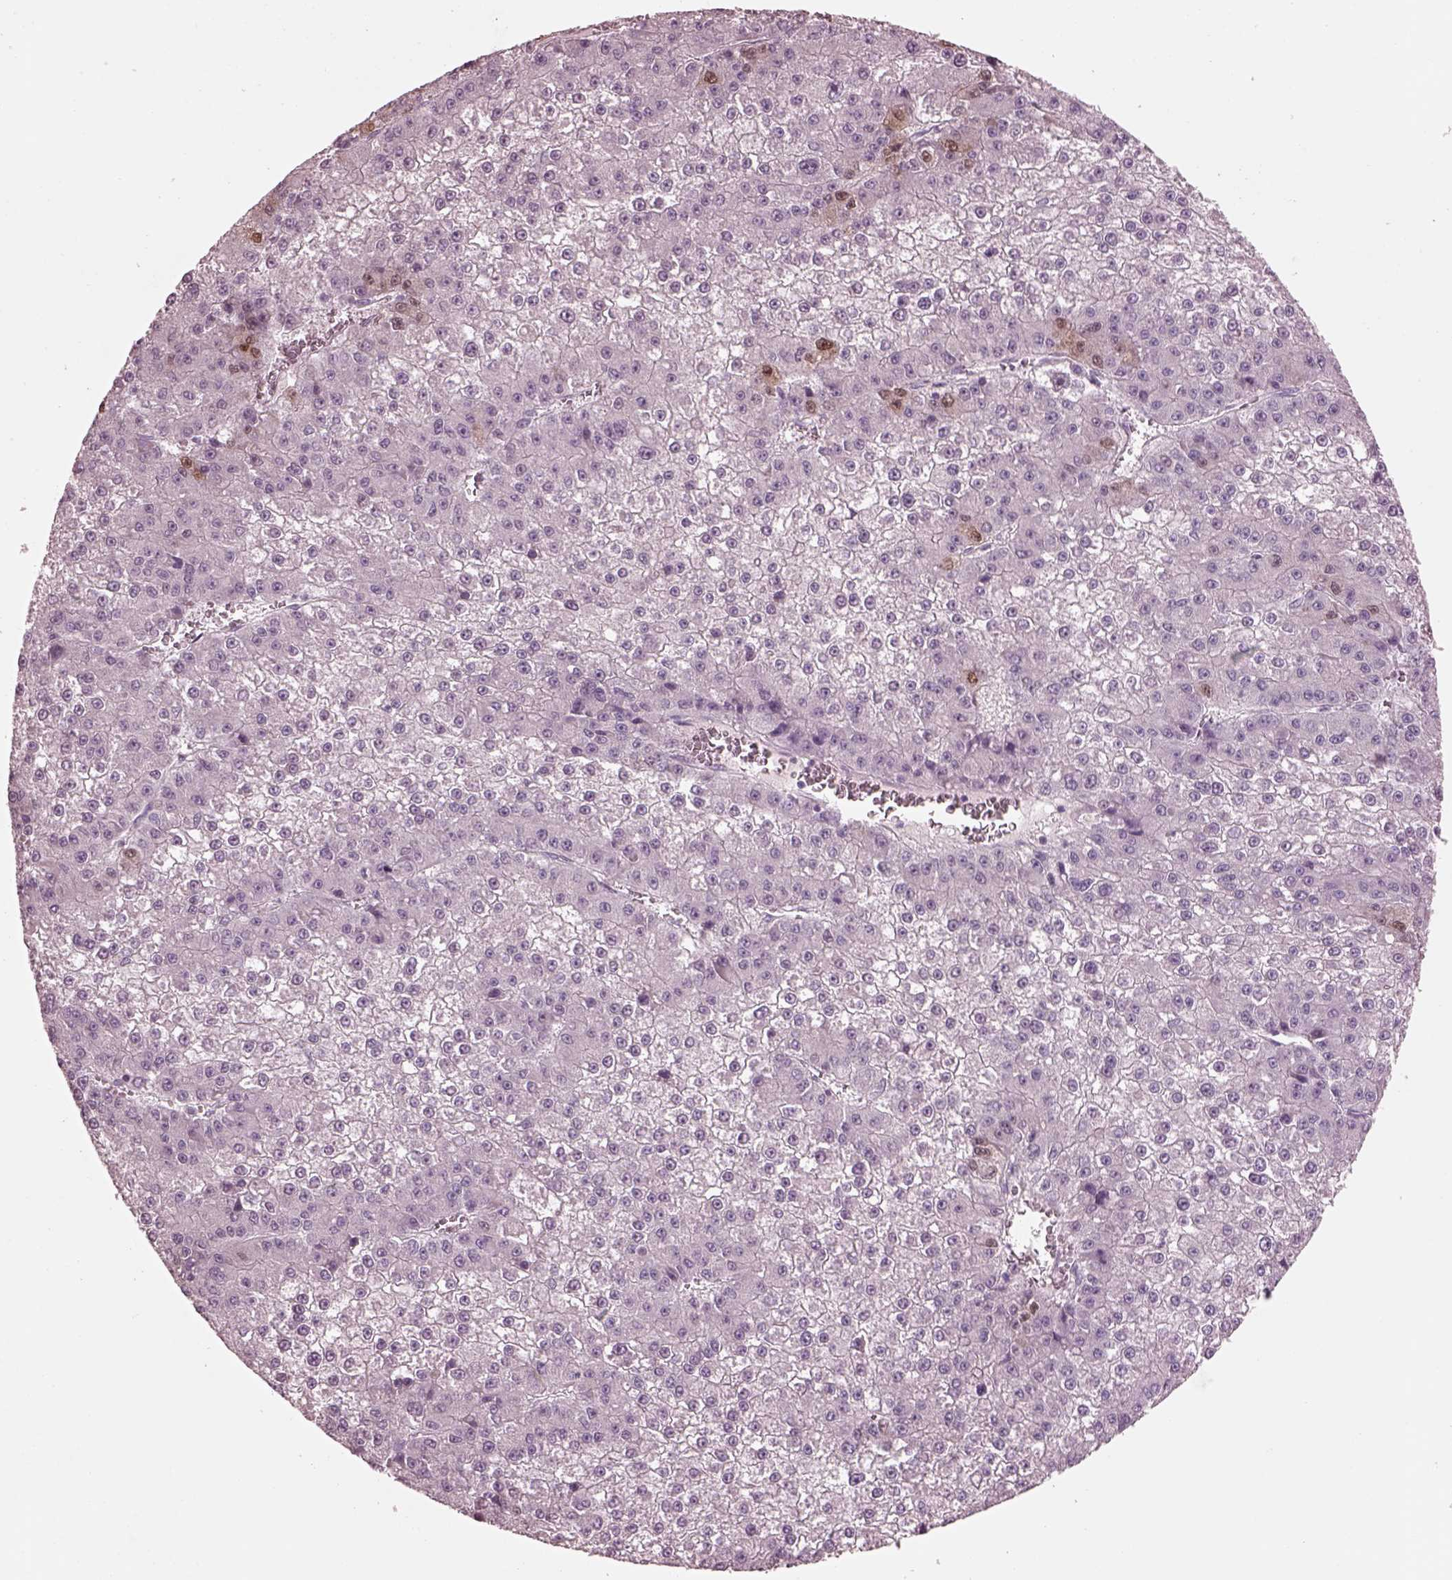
{"staining": {"intensity": "negative", "quantity": "none", "location": "none"}, "tissue": "liver cancer", "cell_type": "Tumor cells", "image_type": "cancer", "snomed": [{"axis": "morphology", "description": "Carcinoma, Hepatocellular, NOS"}, {"axis": "topography", "description": "Liver"}], "caption": "Tumor cells are negative for brown protein staining in liver cancer.", "gene": "SOX9", "patient": {"sex": "female", "age": 73}}